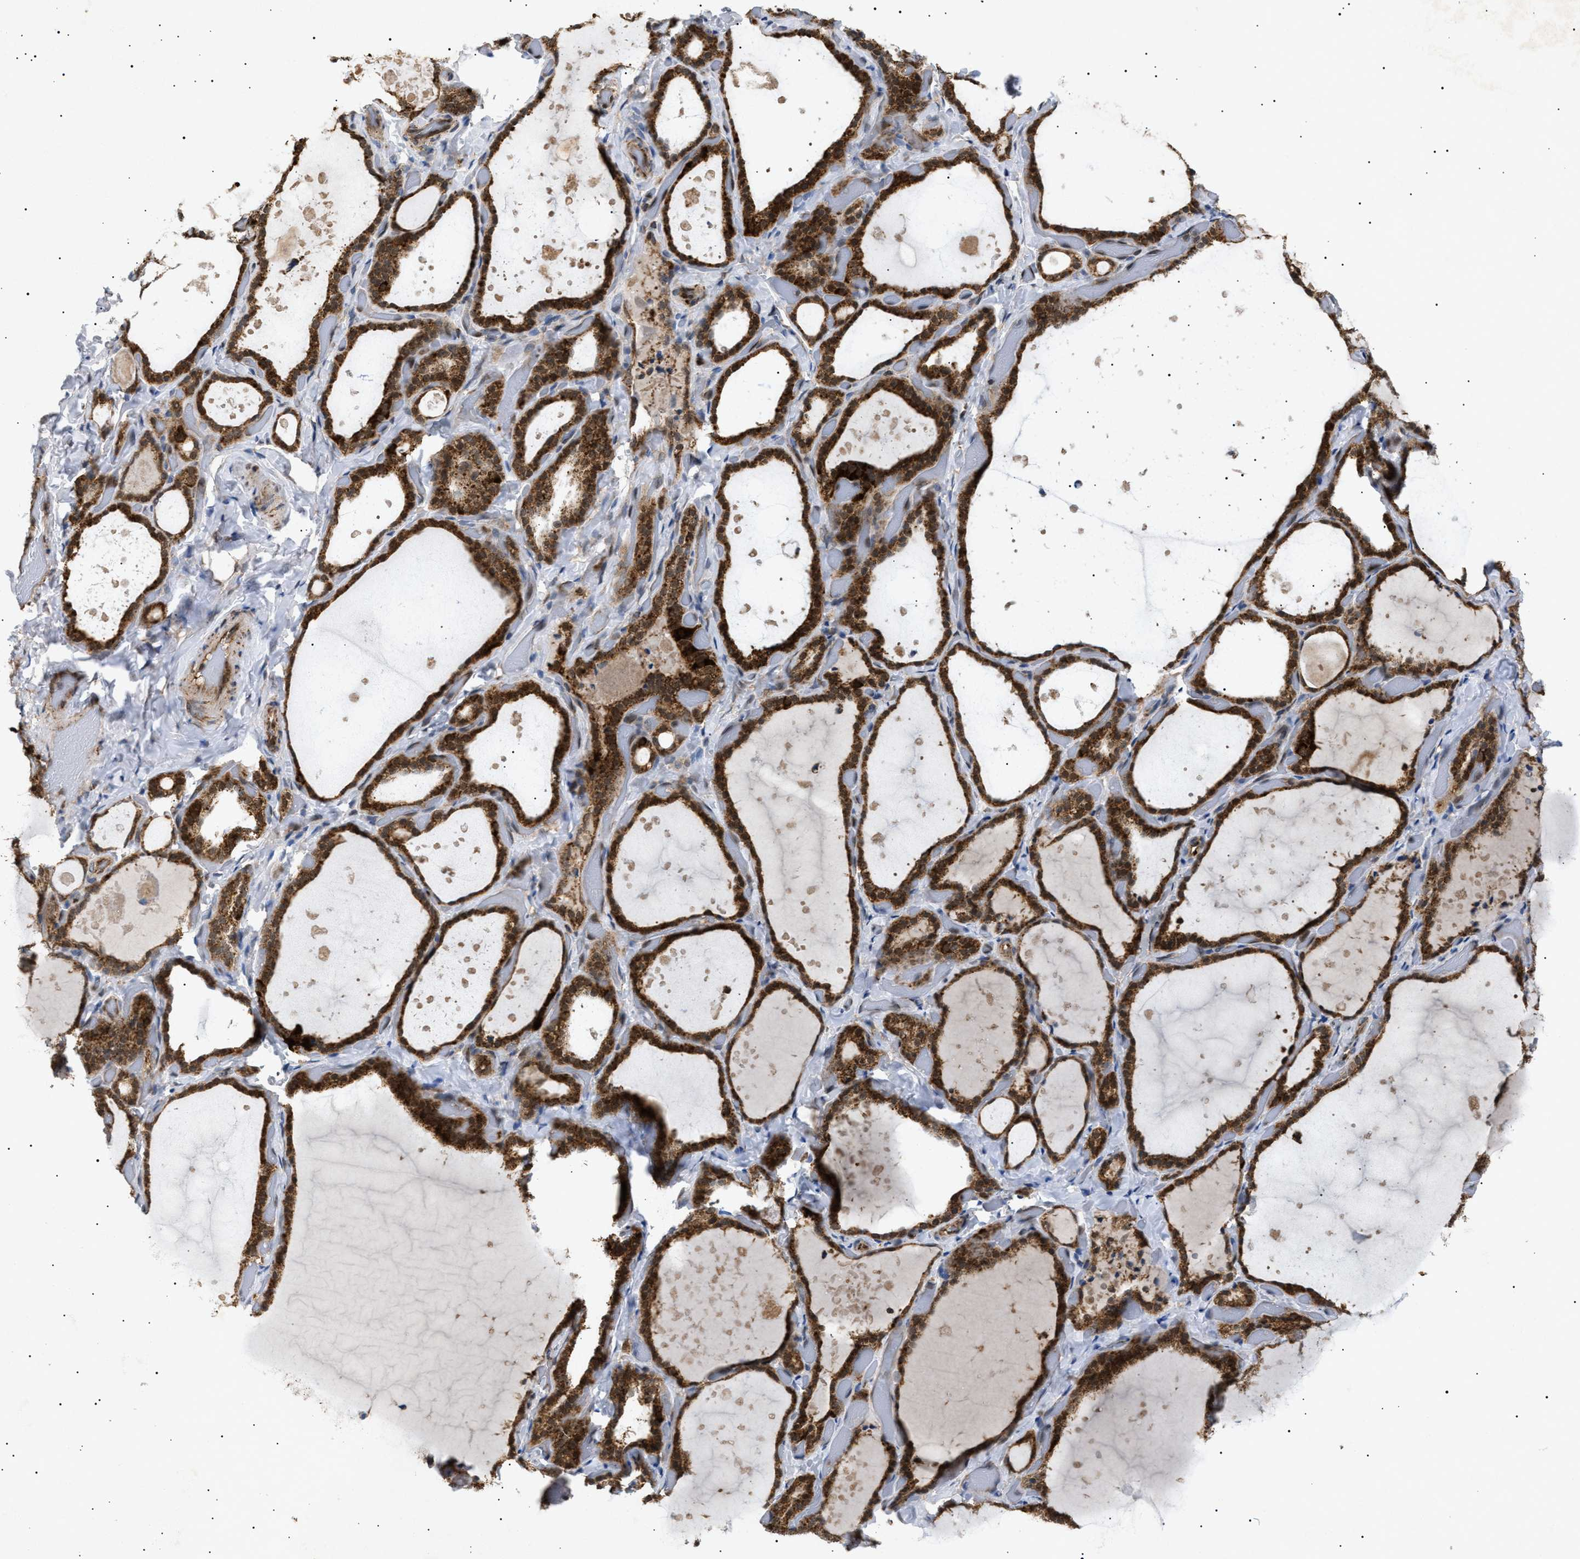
{"staining": {"intensity": "strong", "quantity": ">75%", "location": "cytoplasmic/membranous"}, "tissue": "thyroid gland", "cell_type": "Glandular cells", "image_type": "normal", "snomed": [{"axis": "morphology", "description": "Normal tissue, NOS"}, {"axis": "topography", "description": "Thyroid gland"}], "caption": "DAB immunohistochemical staining of unremarkable thyroid gland exhibits strong cytoplasmic/membranous protein staining in approximately >75% of glandular cells.", "gene": "SIRT5", "patient": {"sex": "female", "age": 44}}